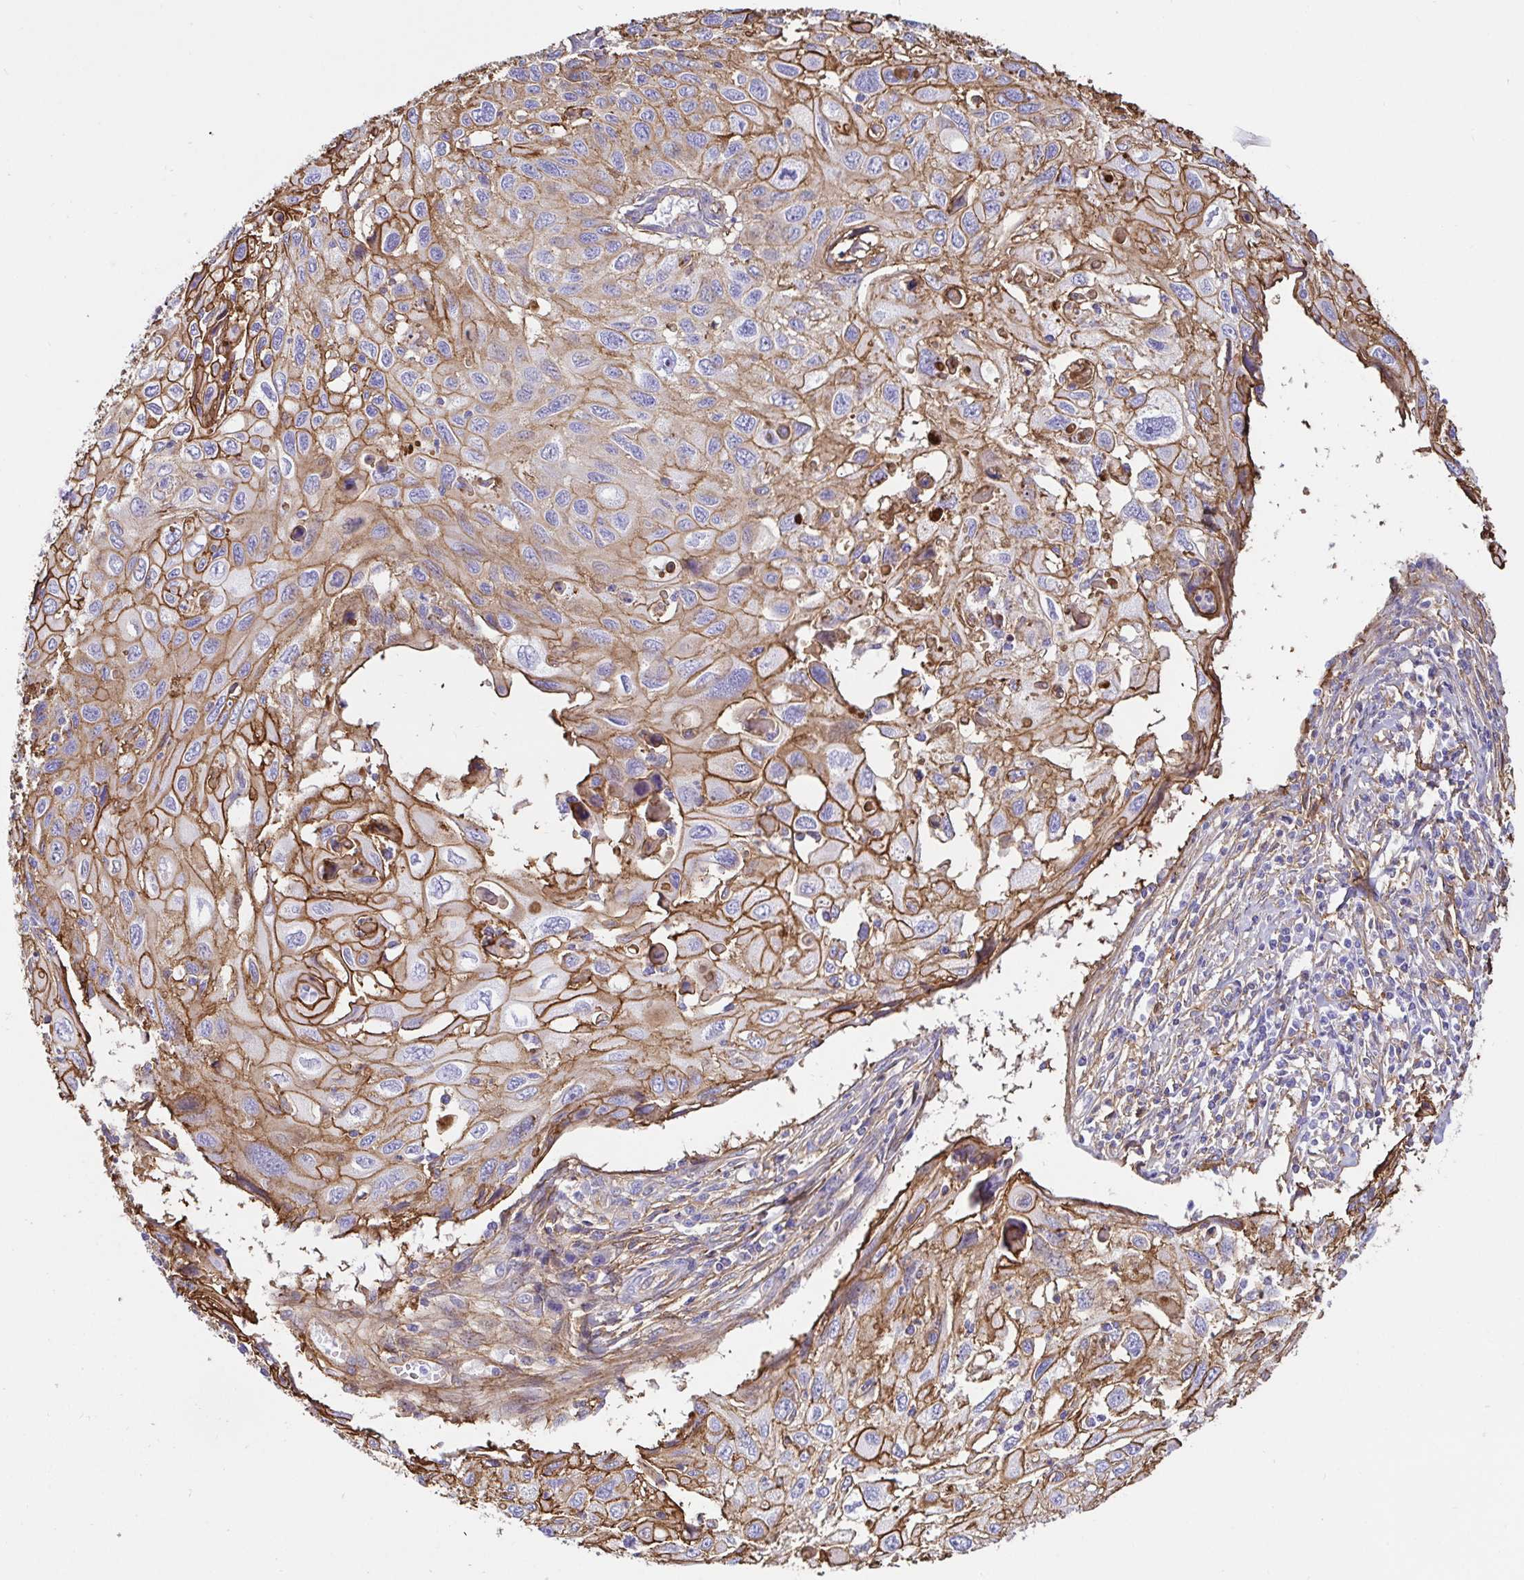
{"staining": {"intensity": "moderate", "quantity": "25%-75%", "location": "cytoplasmic/membranous"}, "tissue": "cervical cancer", "cell_type": "Tumor cells", "image_type": "cancer", "snomed": [{"axis": "morphology", "description": "Squamous cell carcinoma, NOS"}, {"axis": "topography", "description": "Cervix"}], "caption": "Cervical squamous cell carcinoma stained for a protein shows moderate cytoplasmic/membranous positivity in tumor cells. Using DAB (brown) and hematoxylin (blue) stains, captured at high magnification using brightfield microscopy.", "gene": "ANXA2", "patient": {"sex": "female", "age": 70}}